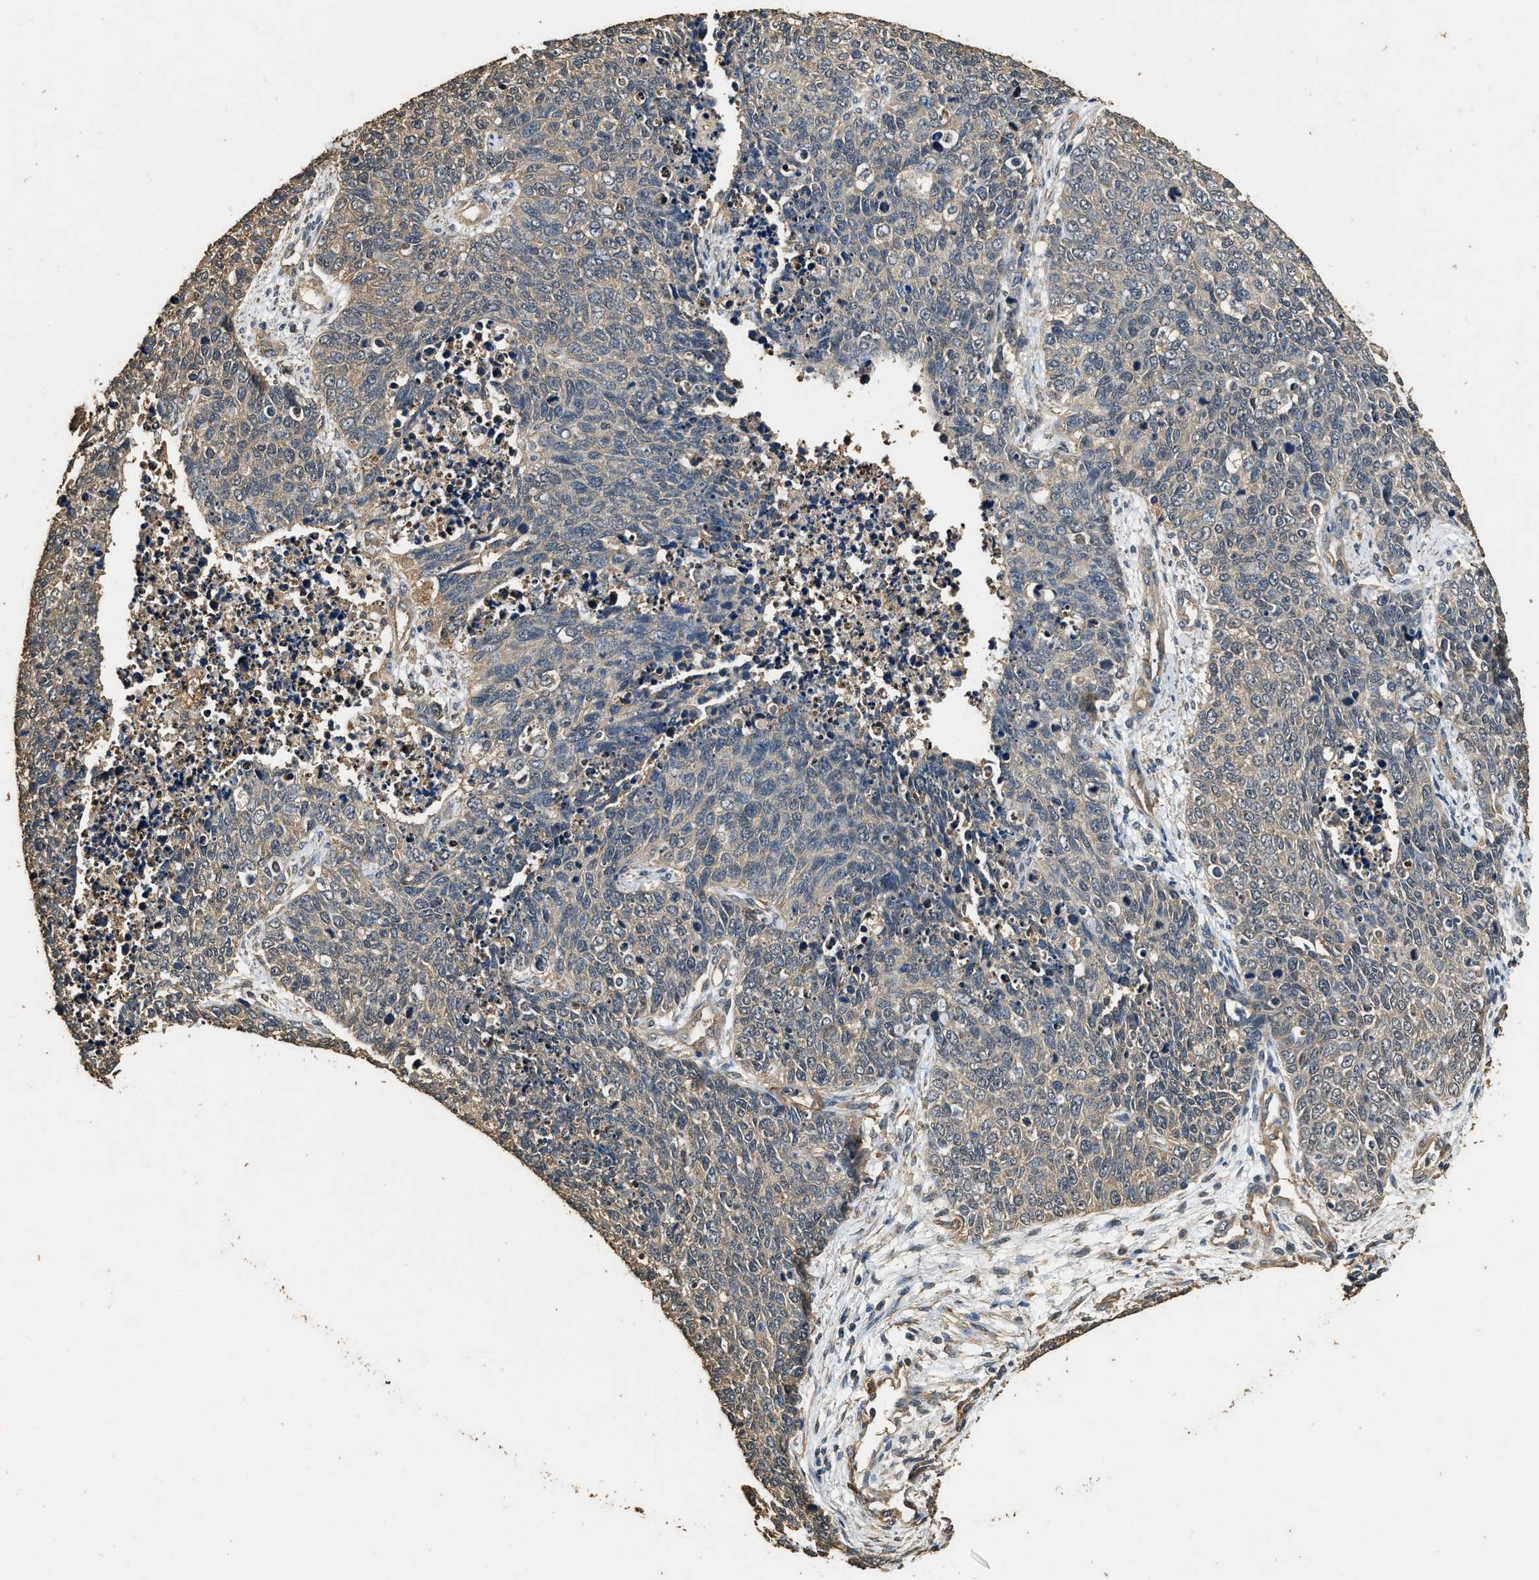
{"staining": {"intensity": "weak", "quantity": "<25%", "location": "cytoplasmic/membranous"}, "tissue": "cervical cancer", "cell_type": "Tumor cells", "image_type": "cancer", "snomed": [{"axis": "morphology", "description": "Squamous cell carcinoma, NOS"}, {"axis": "topography", "description": "Cervix"}], "caption": "The immunohistochemistry (IHC) photomicrograph has no significant positivity in tumor cells of cervical cancer tissue. The staining is performed using DAB brown chromogen with nuclei counter-stained in using hematoxylin.", "gene": "MIB1", "patient": {"sex": "female", "age": 63}}